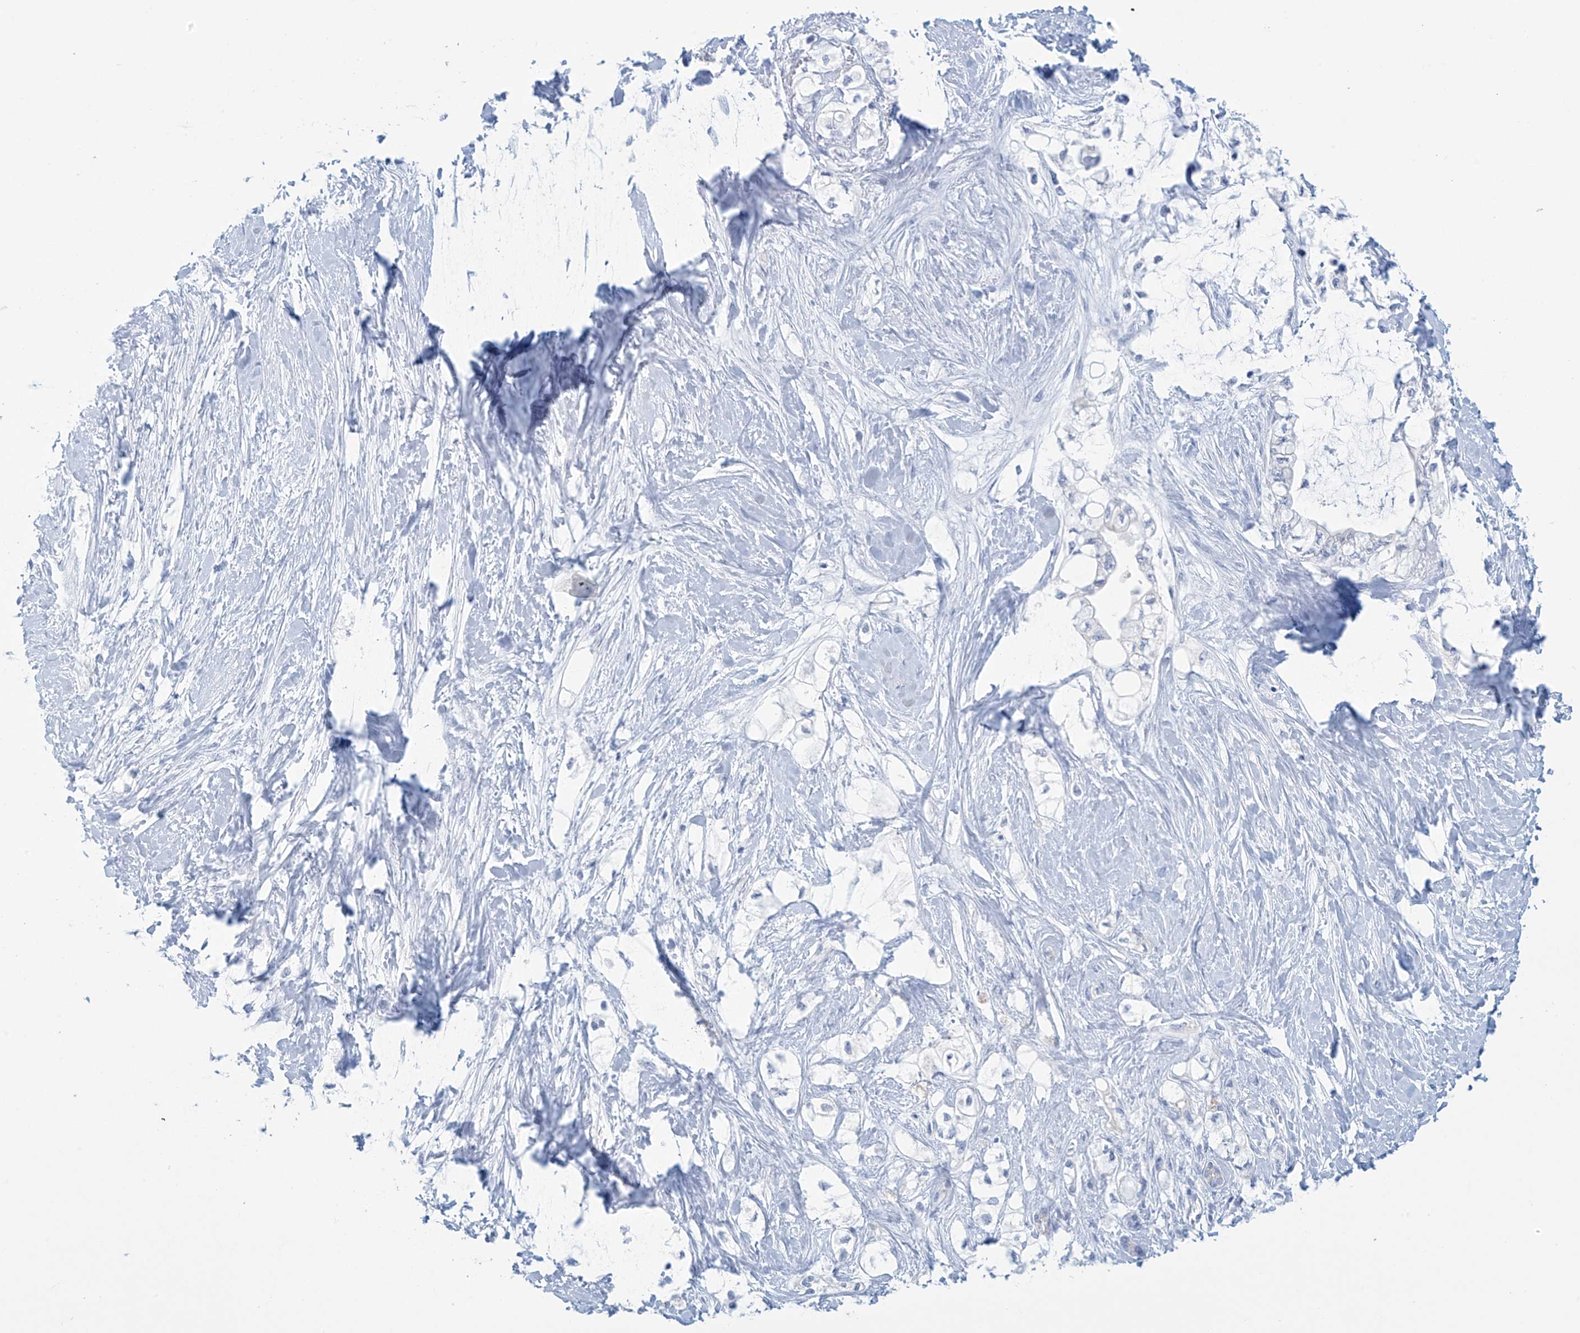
{"staining": {"intensity": "negative", "quantity": "none", "location": "none"}, "tissue": "pancreatic cancer", "cell_type": "Tumor cells", "image_type": "cancer", "snomed": [{"axis": "morphology", "description": "Adenocarcinoma, NOS"}, {"axis": "topography", "description": "Pancreas"}], "caption": "Immunohistochemical staining of human pancreatic cancer (adenocarcinoma) displays no significant positivity in tumor cells.", "gene": "DSP", "patient": {"sex": "male", "age": 70}}